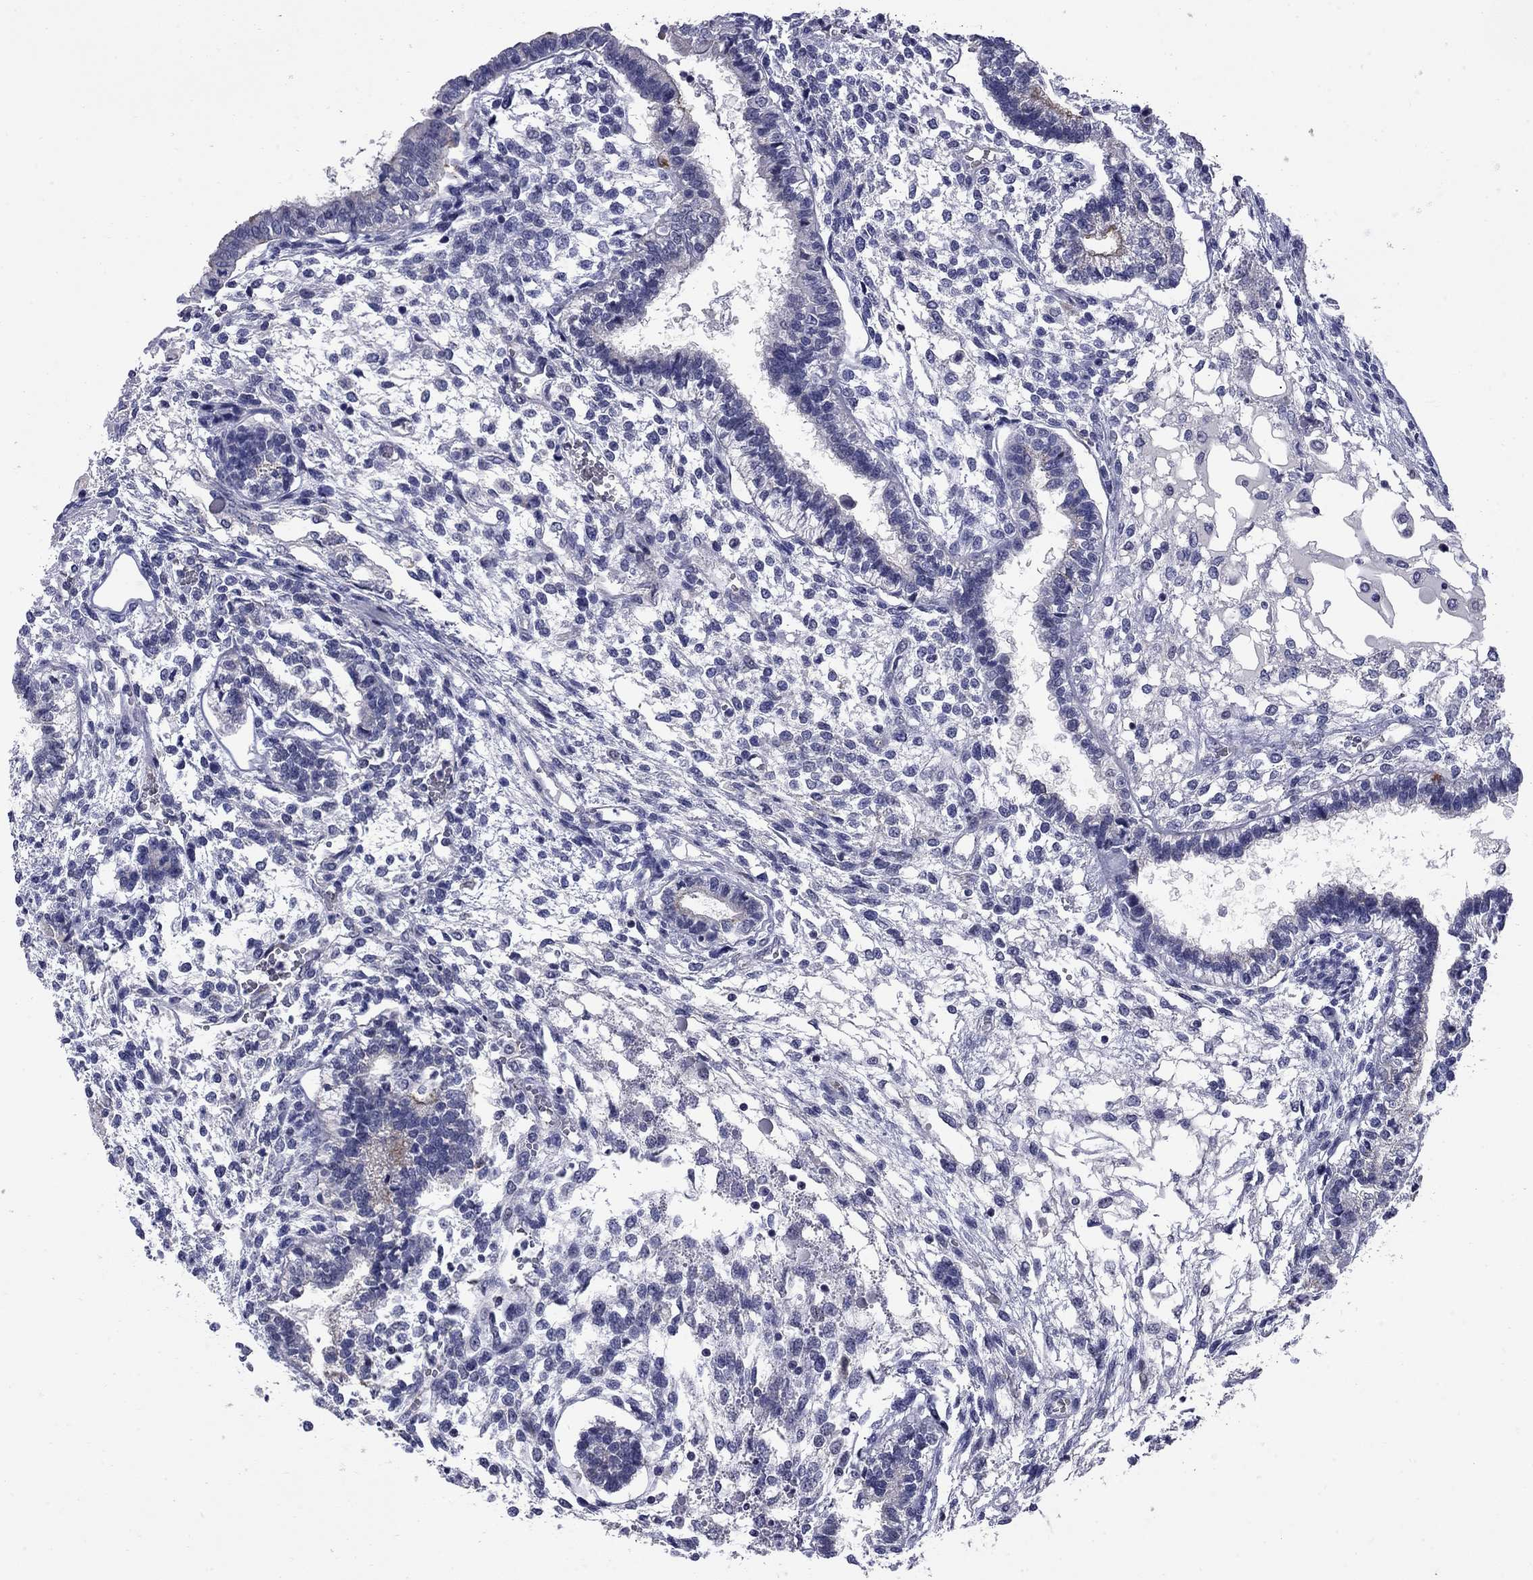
{"staining": {"intensity": "moderate", "quantity": "<25%", "location": "cytoplasmic/membranous"}, "tissue": "testis cancer", "cell_type": "Tumor cells", "image_type": "cancer", "snomed": [{"axis": "morphology", "description": "Carcinoma, Embryonal, NOS"}, {"axis": "topography", "description": "Testis"}], "caption": "The photomicrograph displays a brown stain indicating the presence of a protein in the cytoplasmic/membranous of tumor cells in embryonal carcinoma (testis).", "gene": "HTR4", "patient": {"sex": "male", "age": 37}}